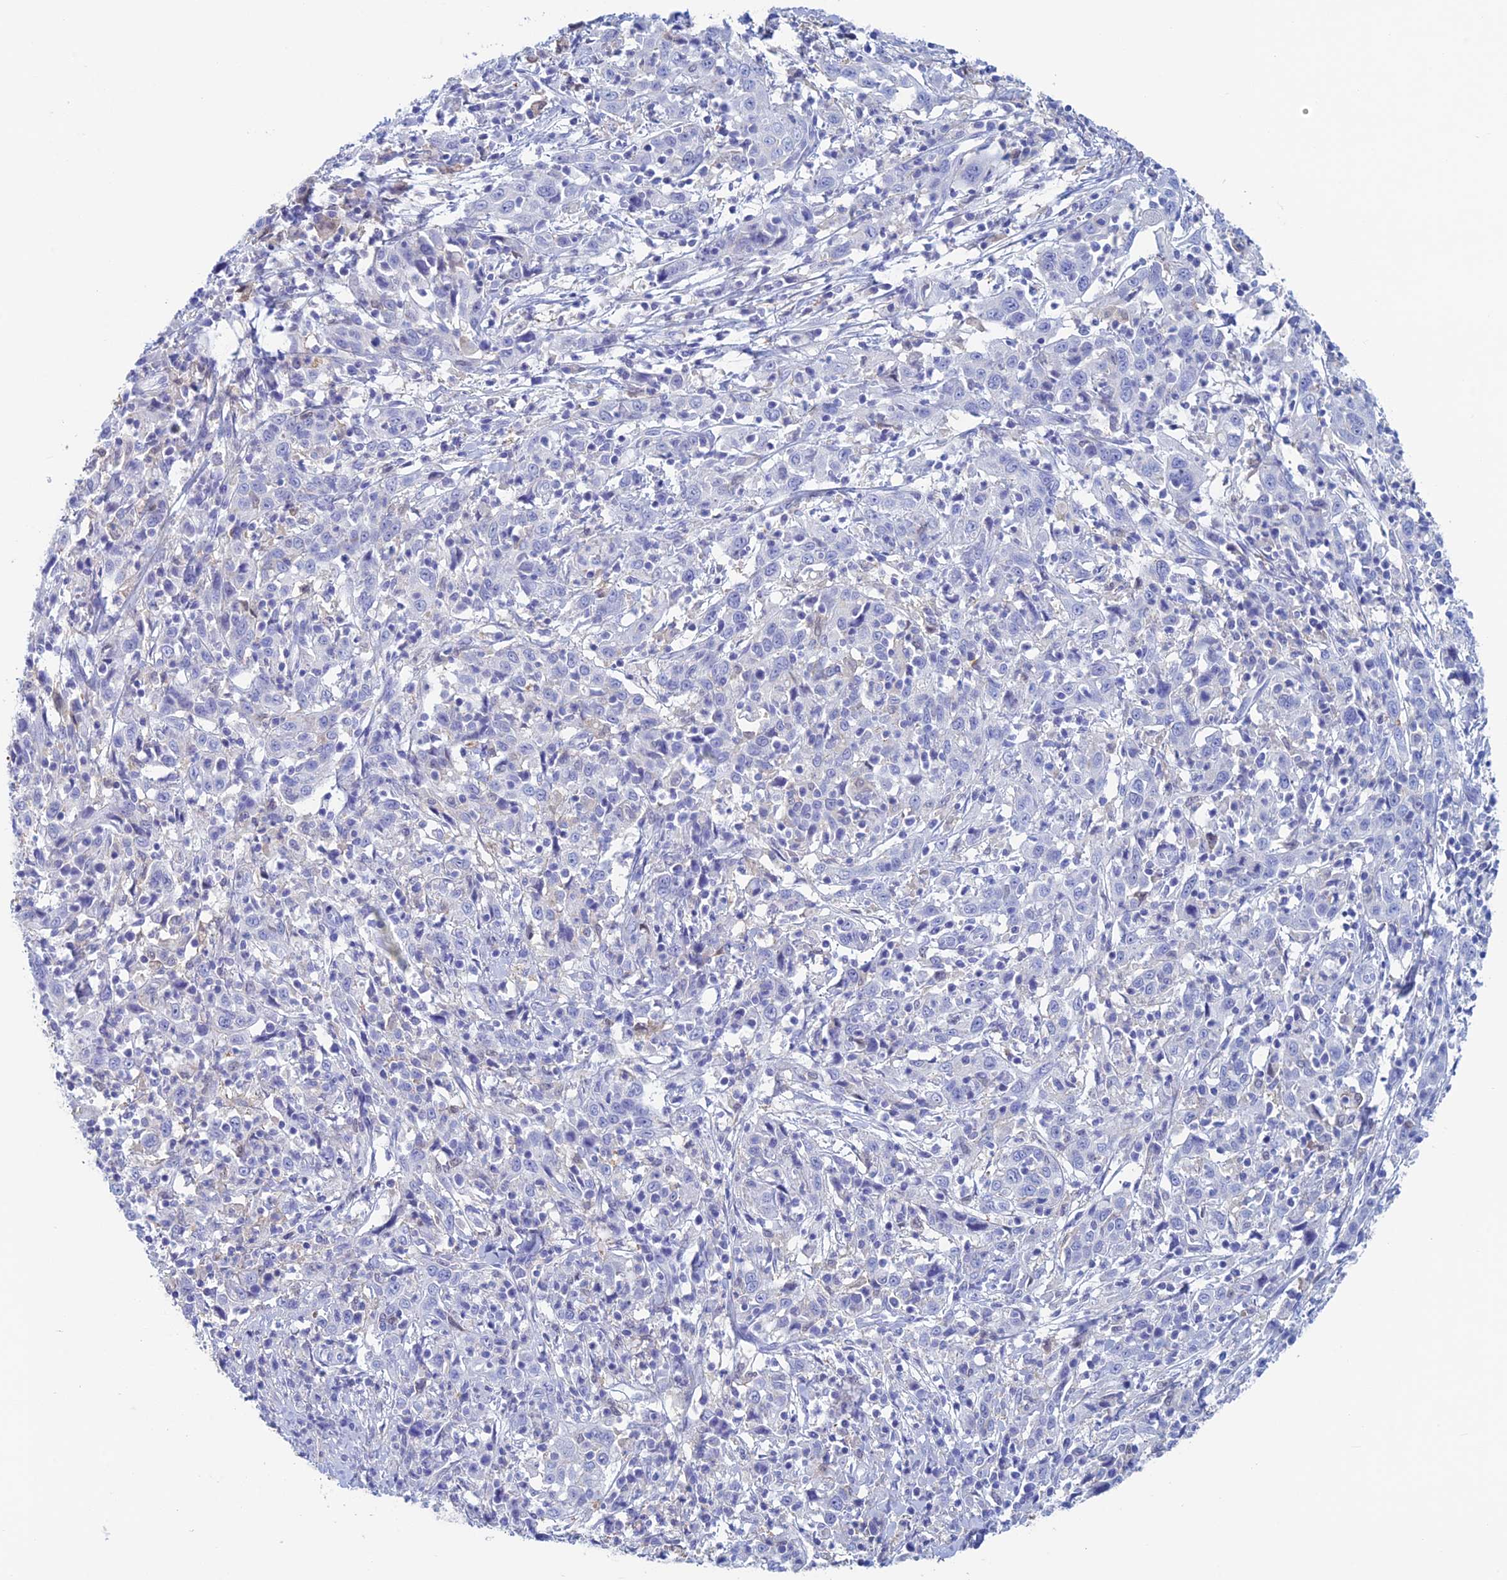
{"staining": {"intensity": "negative", "quantity": "none", "location": "none"}, "tissue": "cervical cancer", "cell_type": "Tumor cells", "image_type": "cancer", "snomed": [{"axis": "morphology", "description": "Squamous cell carcinoma, NOS"}, {"axis": "topography", "description": "Cervix"}], "caption": "This is an immunohistochemistry histopathology image of human cervical cancer (squamous cell carcinoma). There is no staining in tumor cells.", "gene": "KCNK17", "patient": {"sex": "female", "age": 46}}